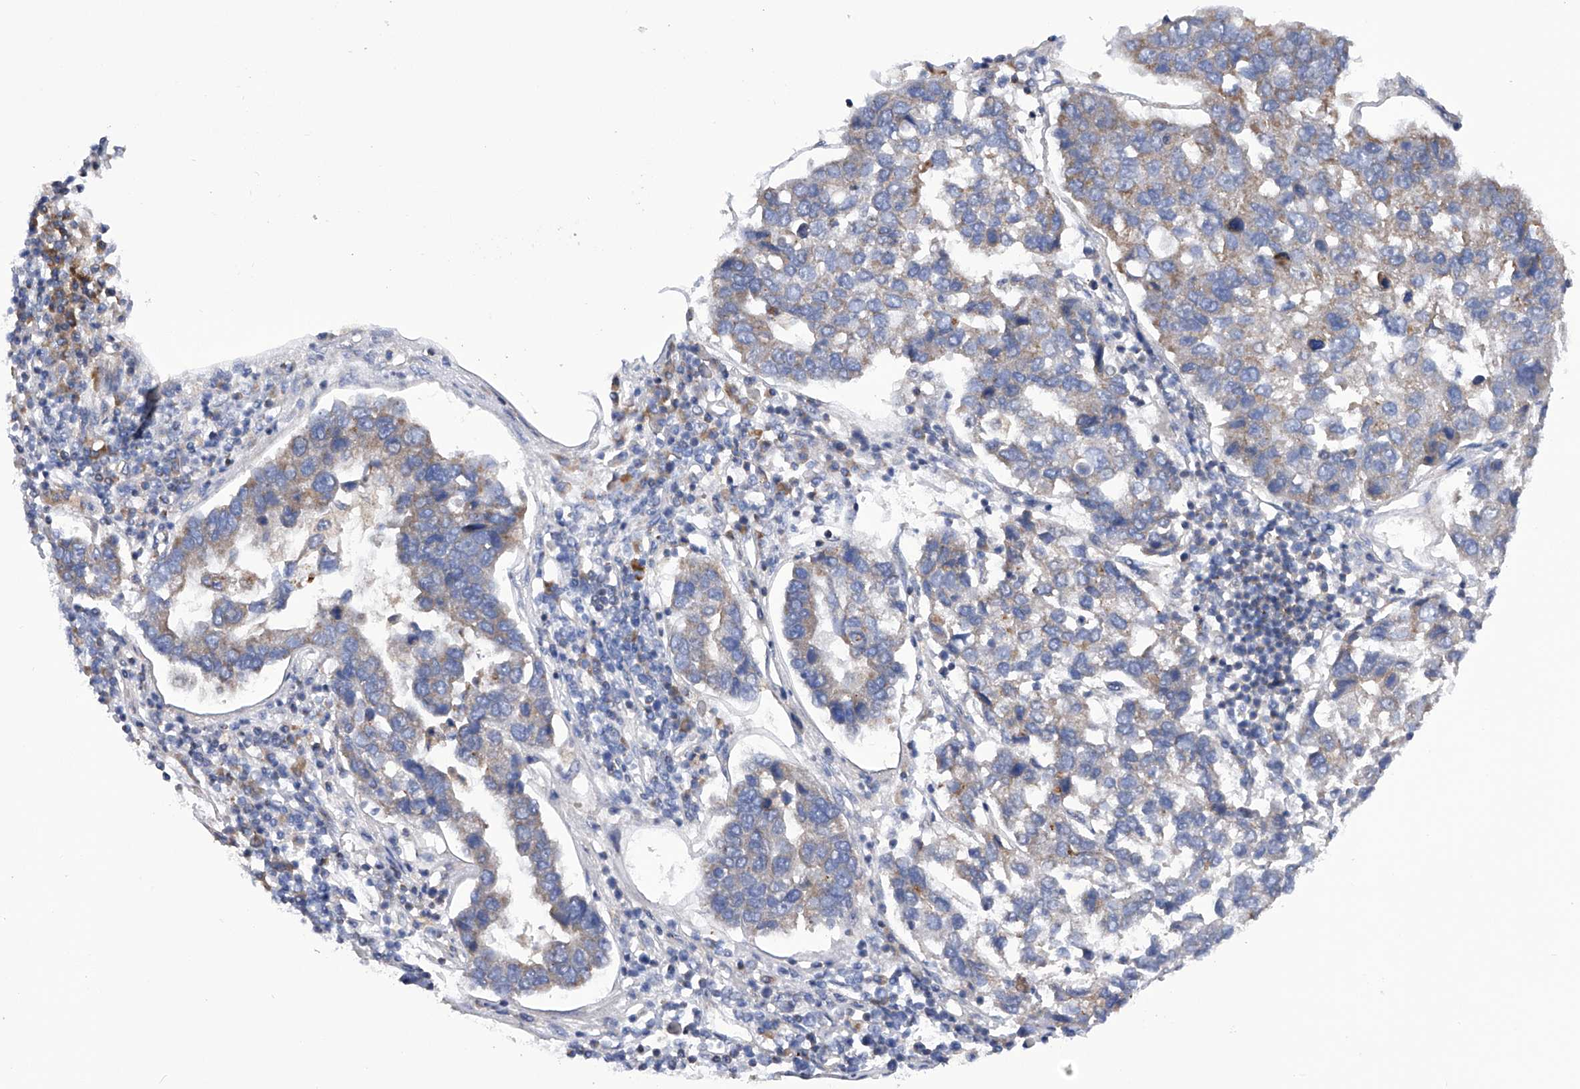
{"staining": {"intensity": "weak", "quantity": "<25%", "location": "cytoplasmic/membranous"}, "tissue": "pancreatic cancer", "cell_type": "Tumor cells", "image_type": "cancer", "snomed": [{"axis": "morphology", "description": "Adenocarcinoma, NOS"}, {"axis": "topography", "description": "Pancreas"}], "caption": "IHC image of neoplastic tissue: pancreatic adenocarcinoma stained with DAB (3,3'-diaminobenzidine) displays no significant protein expression in tumor cells. The staining was performed using DAB to visualize the protein expression in brown, while the nuclei were stained in blue with hematoxylin (Magnification: 20x).", "gene": "MLYCD", "patient": {"sex": "female", "age": 61}}